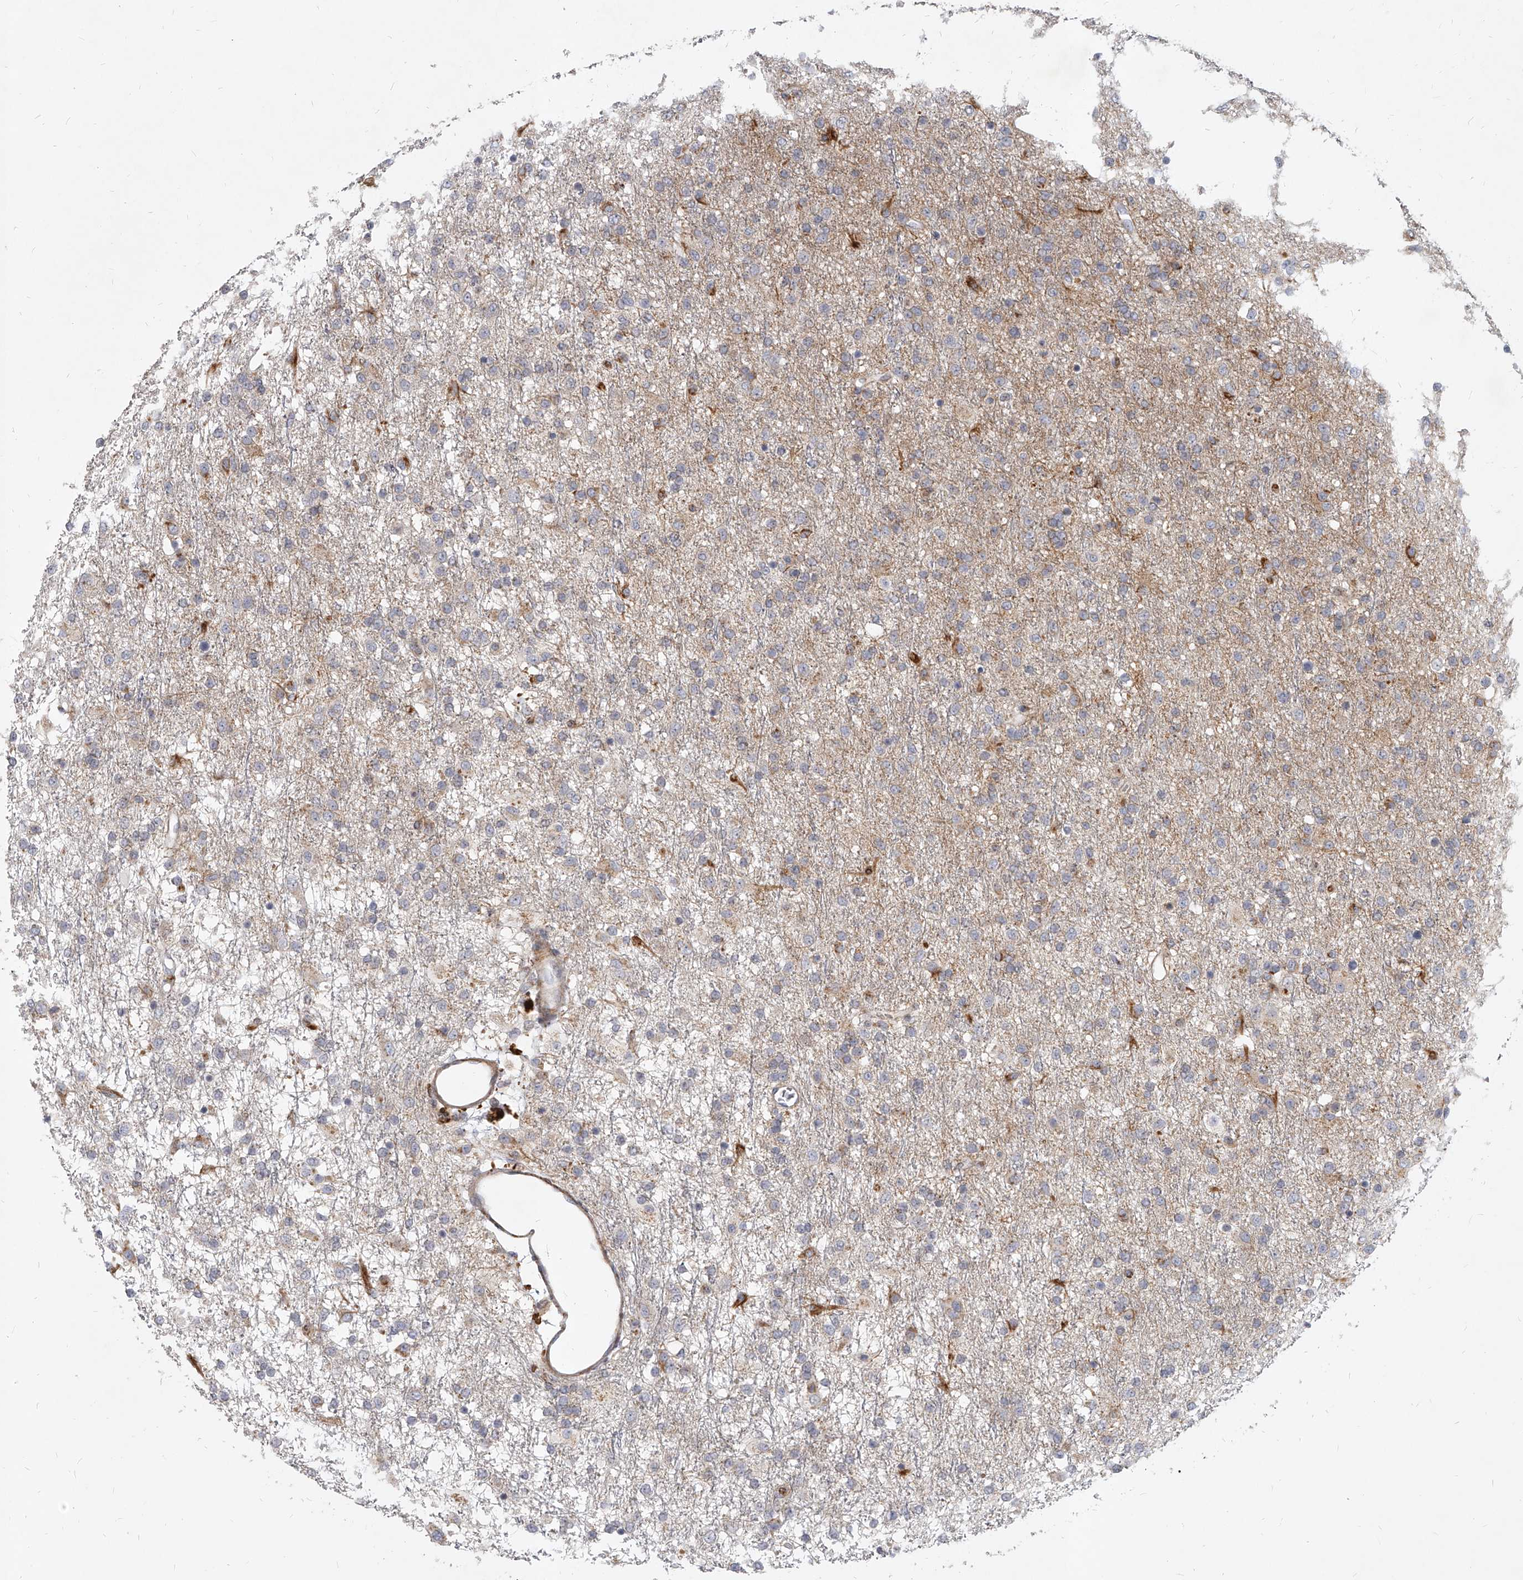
{"staining": {"intensity": "weak", "quantity": "<25%", "location": "cytoplasmic/membranous"}, "tissue": "glioma", "cell_type": "Tumor cells", "image_type": "cancer", "snomed": [{"axis": "morphology", "description": "Glioma, malignant, Low grade"}, {"axis": "topography", "description": "Brain"}], "caption": "An image of low-grade glioma (malignant) stained for a protein exhibits no brown staining in tumor cells.", "gene": "SLC37A1", "patient": {"sex": "male", "age": 65}}